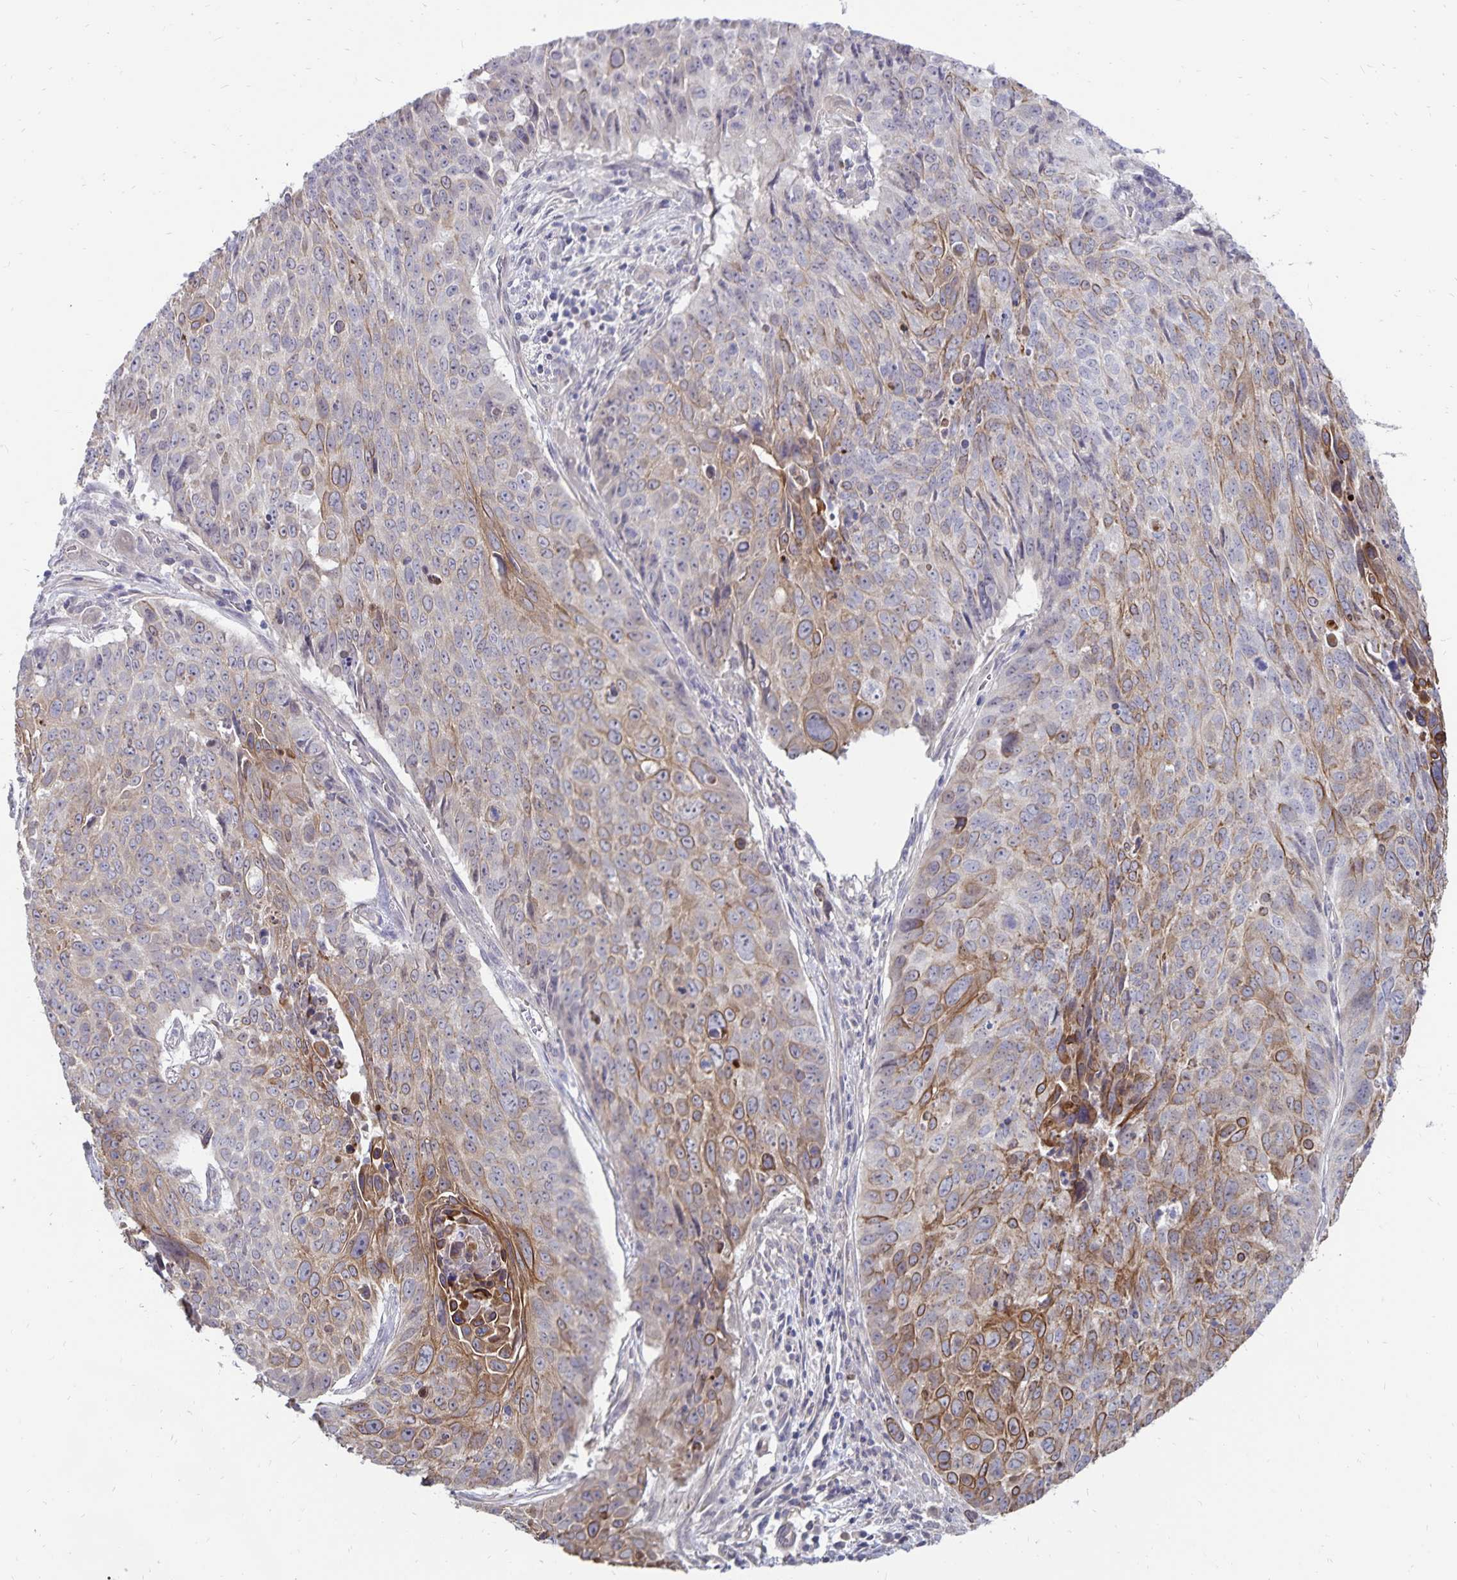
{"staining": {"intensity": "moderate", "quantity": "<25%", "location": "cytoplasmic/membranous"}, "tissue": "lung cancer", "cell_type": "Tumor cells", "image_type": "cancer", "snomed": [{"axis": "morphology", "description": "Normal tissue, NOS"}, {"axis": "morphology", "description": "Squamous cell carcinoma, NOS"}, {"axis": "topography", "description": "Bronchus"}, {"axis": "topography", "description": "Lung"}], "caption": "Immunohistochemistry (IHC) photomicrograph of human lung squamous cell carcinoma stained for a protein (brown), which displays low levels of moderate cytoplasmic/membranous expression in about <25% of tumor cells.", "gene": "CDKN2B", "patient": {"sex": "male", "age": 64}}